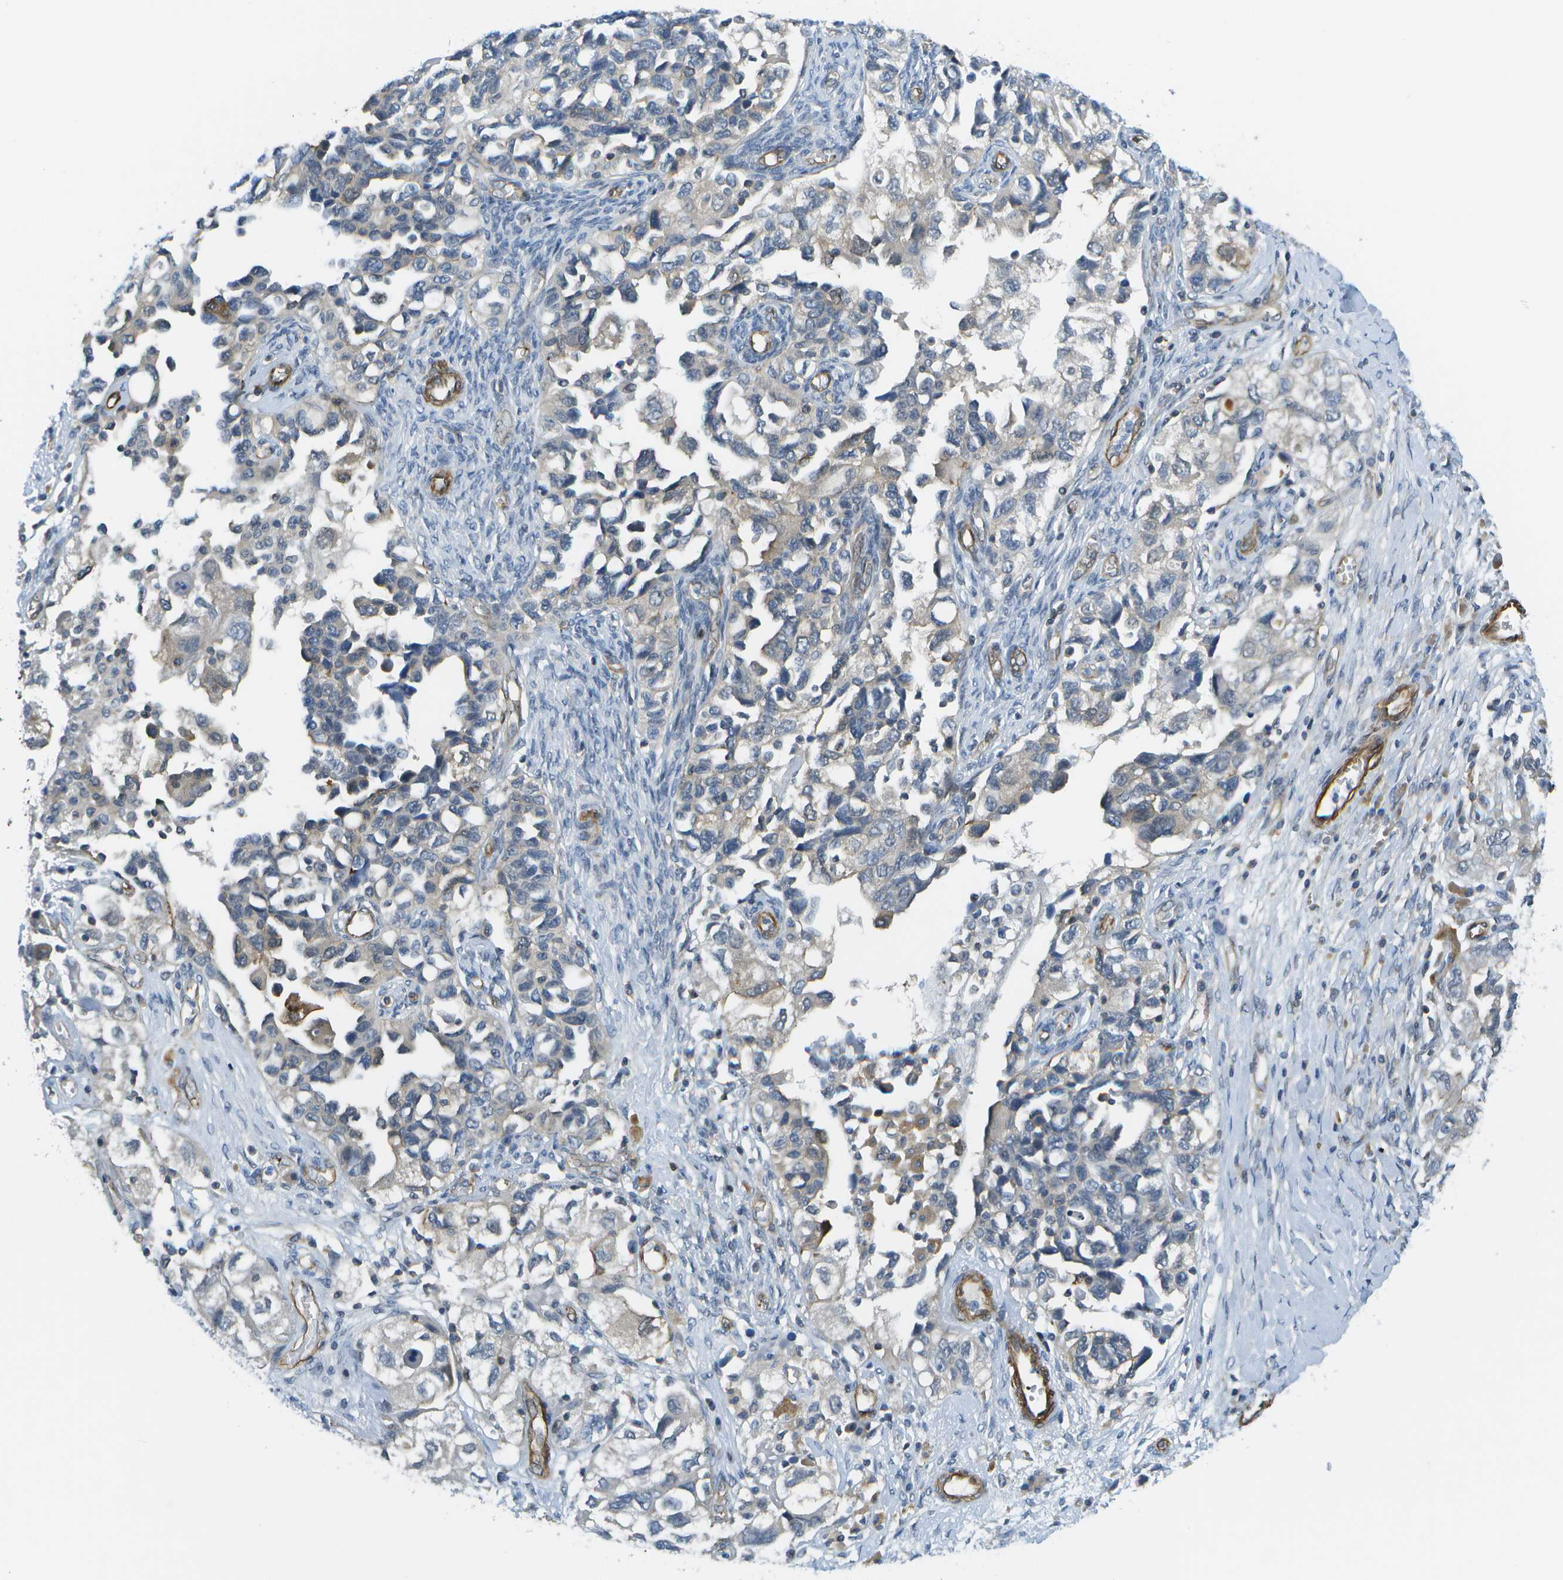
{"staining": {"intensity": "negative", "quantity": "none", "location": "none"}, "tissue": "ovarian cancer", "cell_type": "Tumor cells", "image_type": "cancer", "snomed": [{"axis": "morphology", "description": "Carcinoma, NOS"}, {"axis": "morphology", "description": "Cystadenocarcinoma, serous, NOS"}, {"axis": "topography", "description": "Ovary"}], "caption": "A micrograph of human ovarian carcinoma is negative for staining in tumor cells.", "gene": "KIAA0040", "patient": {"sex": "female", "age": 69}}